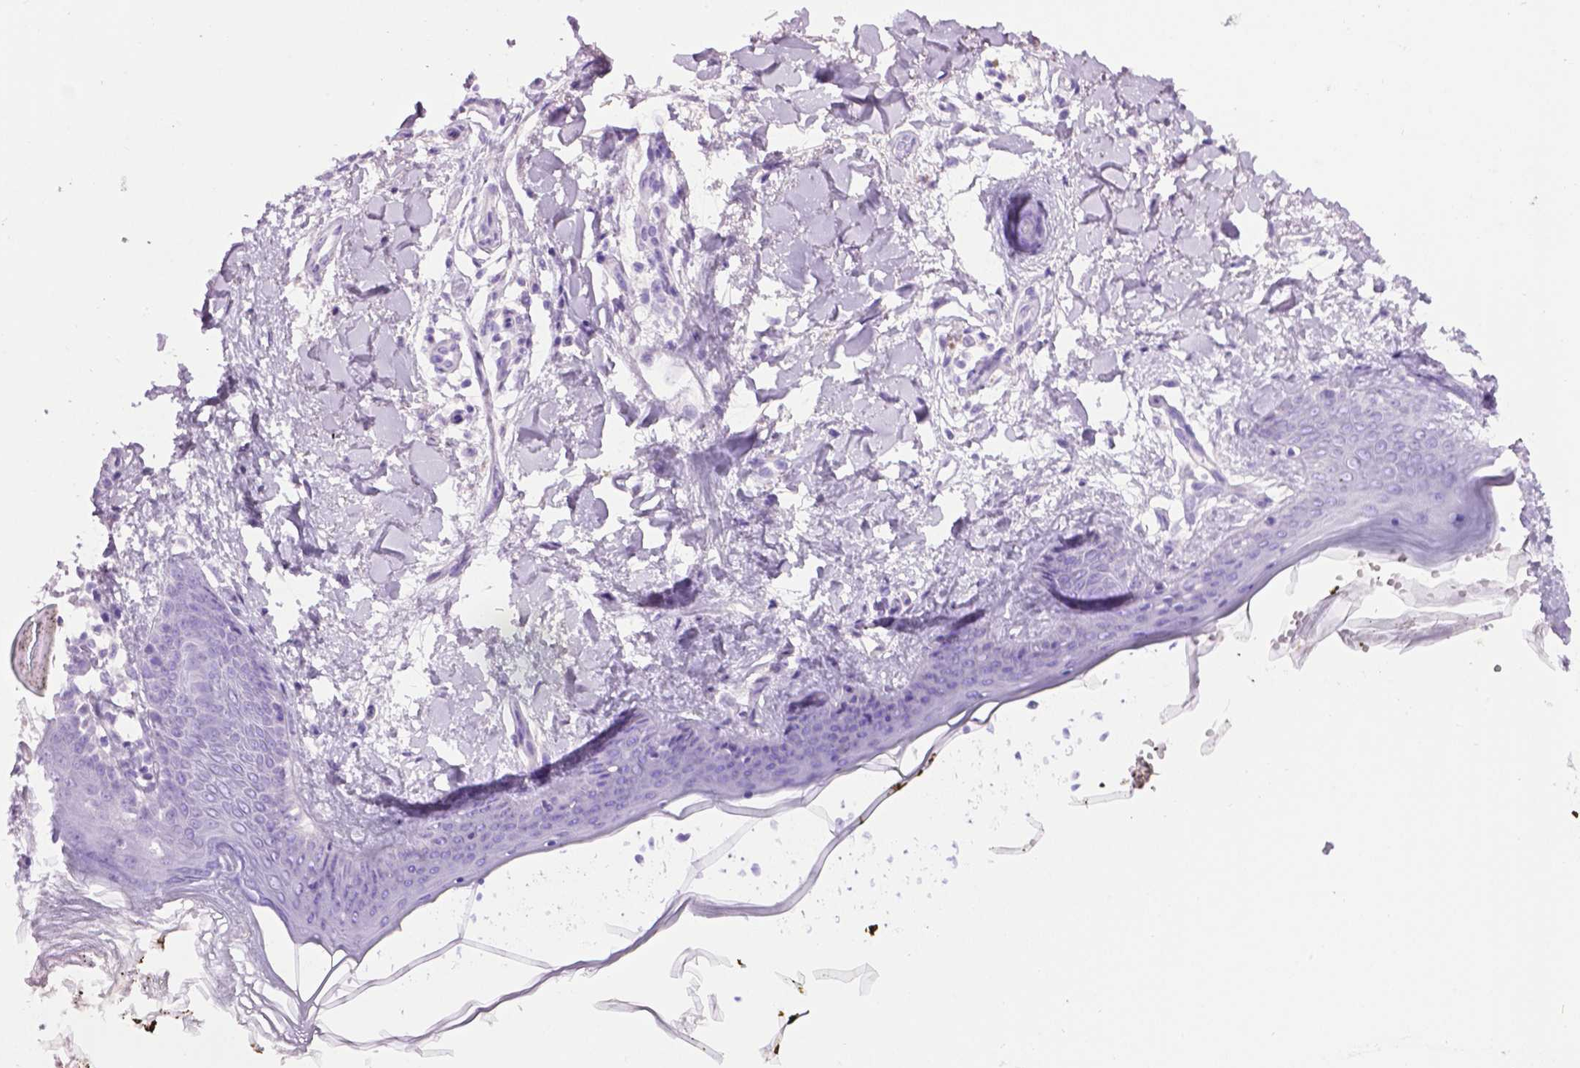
{"staining": {"intensity": "negative", "quantity": "none", "location": "none"}, "tissue": "skin", "cell_type": "Fibroblasts", "image_type": "normal", "snomed": [{"axis": "morphology", "description": "Normal tissue, NOS"}, {"axis": "topography", "description": "Skin"}], "caption": "Image shows no protein expression in fibroblasts of unremarkable skin.", "gene": "LELP1", "patient": {"sex": "female", "age": 34}}